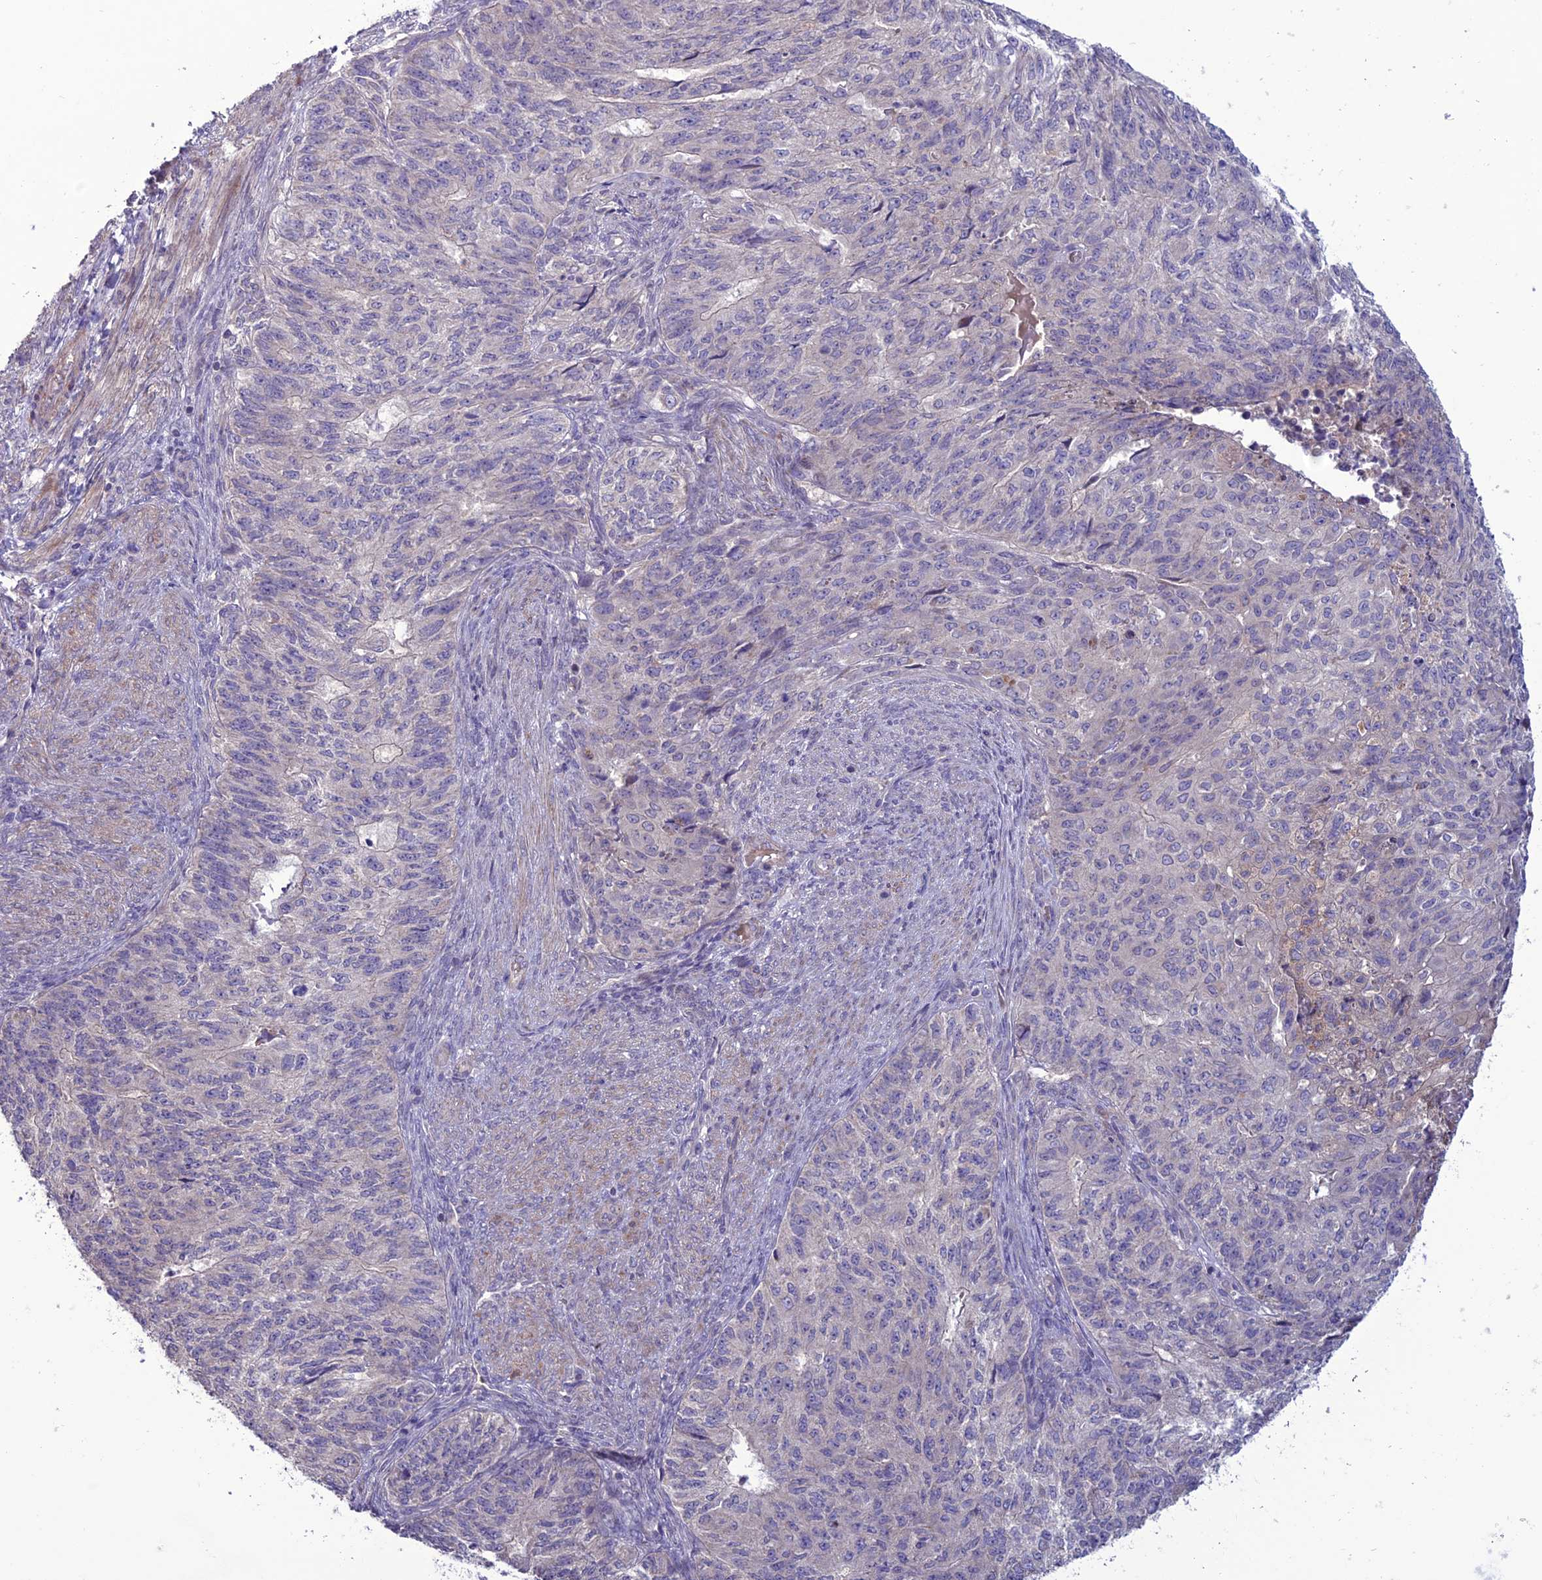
{"staining": {"intensity": "negative", "quantity": "none", "location": "none"}, "tissue": "endometrial cancer", "cell_type": "Tumor cells", "image_type": "cancer", "snomed": [{"axis": "morphology", "description": "Adenocarcinoma, NOS"}, {"axis": "topography", "description": "Endometrium"}], "caption": "Immunohistochemistry (IHC) micrograph of neoplastic tissue: human adenocarcinoma (endometrial) stained with DAB shows no significant protein staining in tumor cells.", "gene": "C2orf76", "patient": {"sex": "female", "age": 32}}